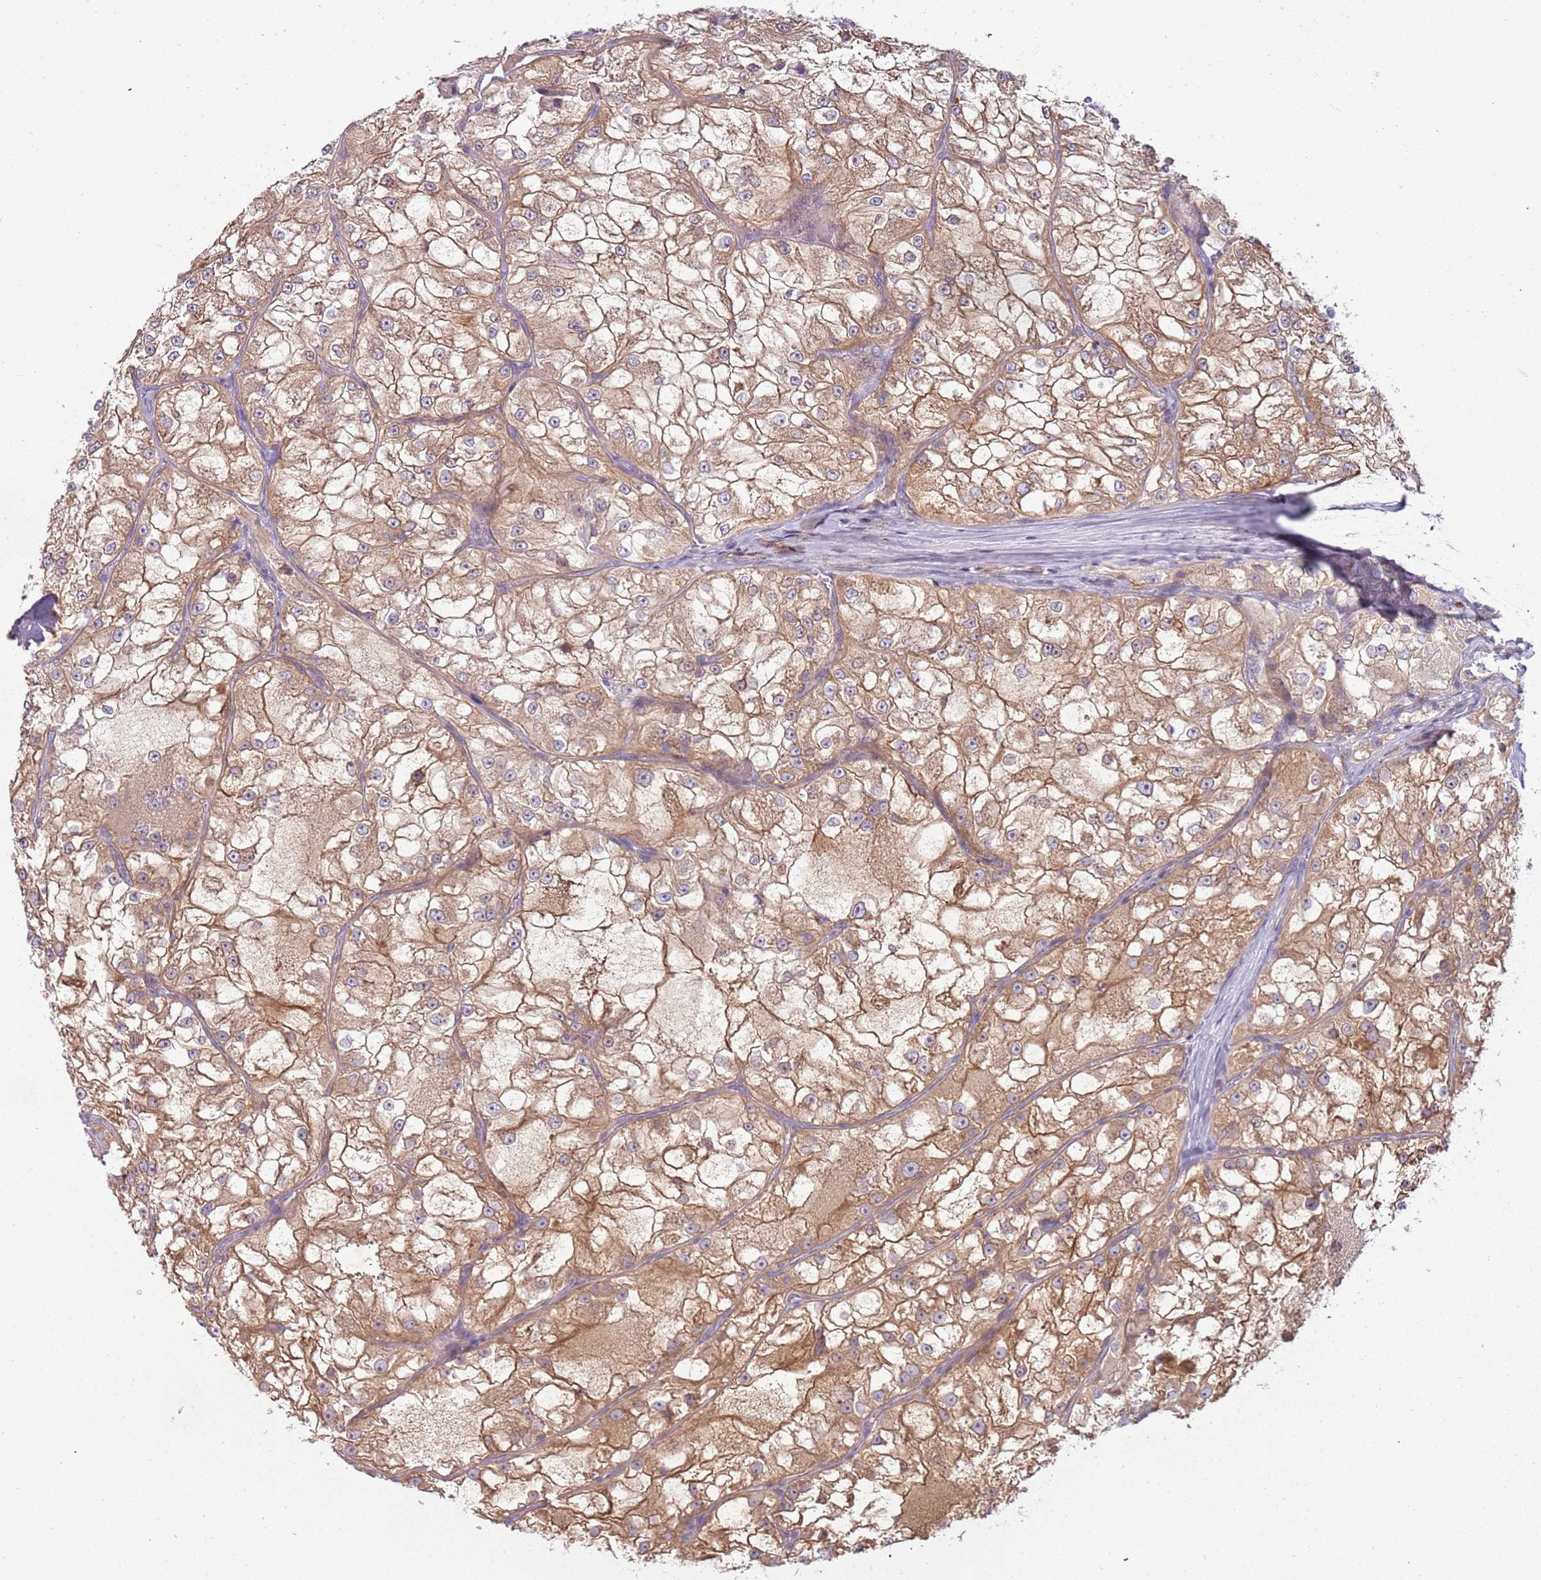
{"staining": {"intensity": "moderate", "quantity": ">75%", "location": "cytoplasmic/membranous"}, "tissue": "renal cancer", "cell_type": "Tumor cells", "image_type": "cancer", "snomed": [{"axis": "morphology", "description": "Adenocarcinoma, NOS"}, {"axis": "topography", "description": "Kidney"}], "caption": "This histopathology image displays IHC staining of human adenocarcinoma (renal), with medium moderate cytoplasmic/membranous positivity in approximately >75% of tumor cells.", "gene": "ARHGAP5", "patient": {"sex": "female", "age": 72}}